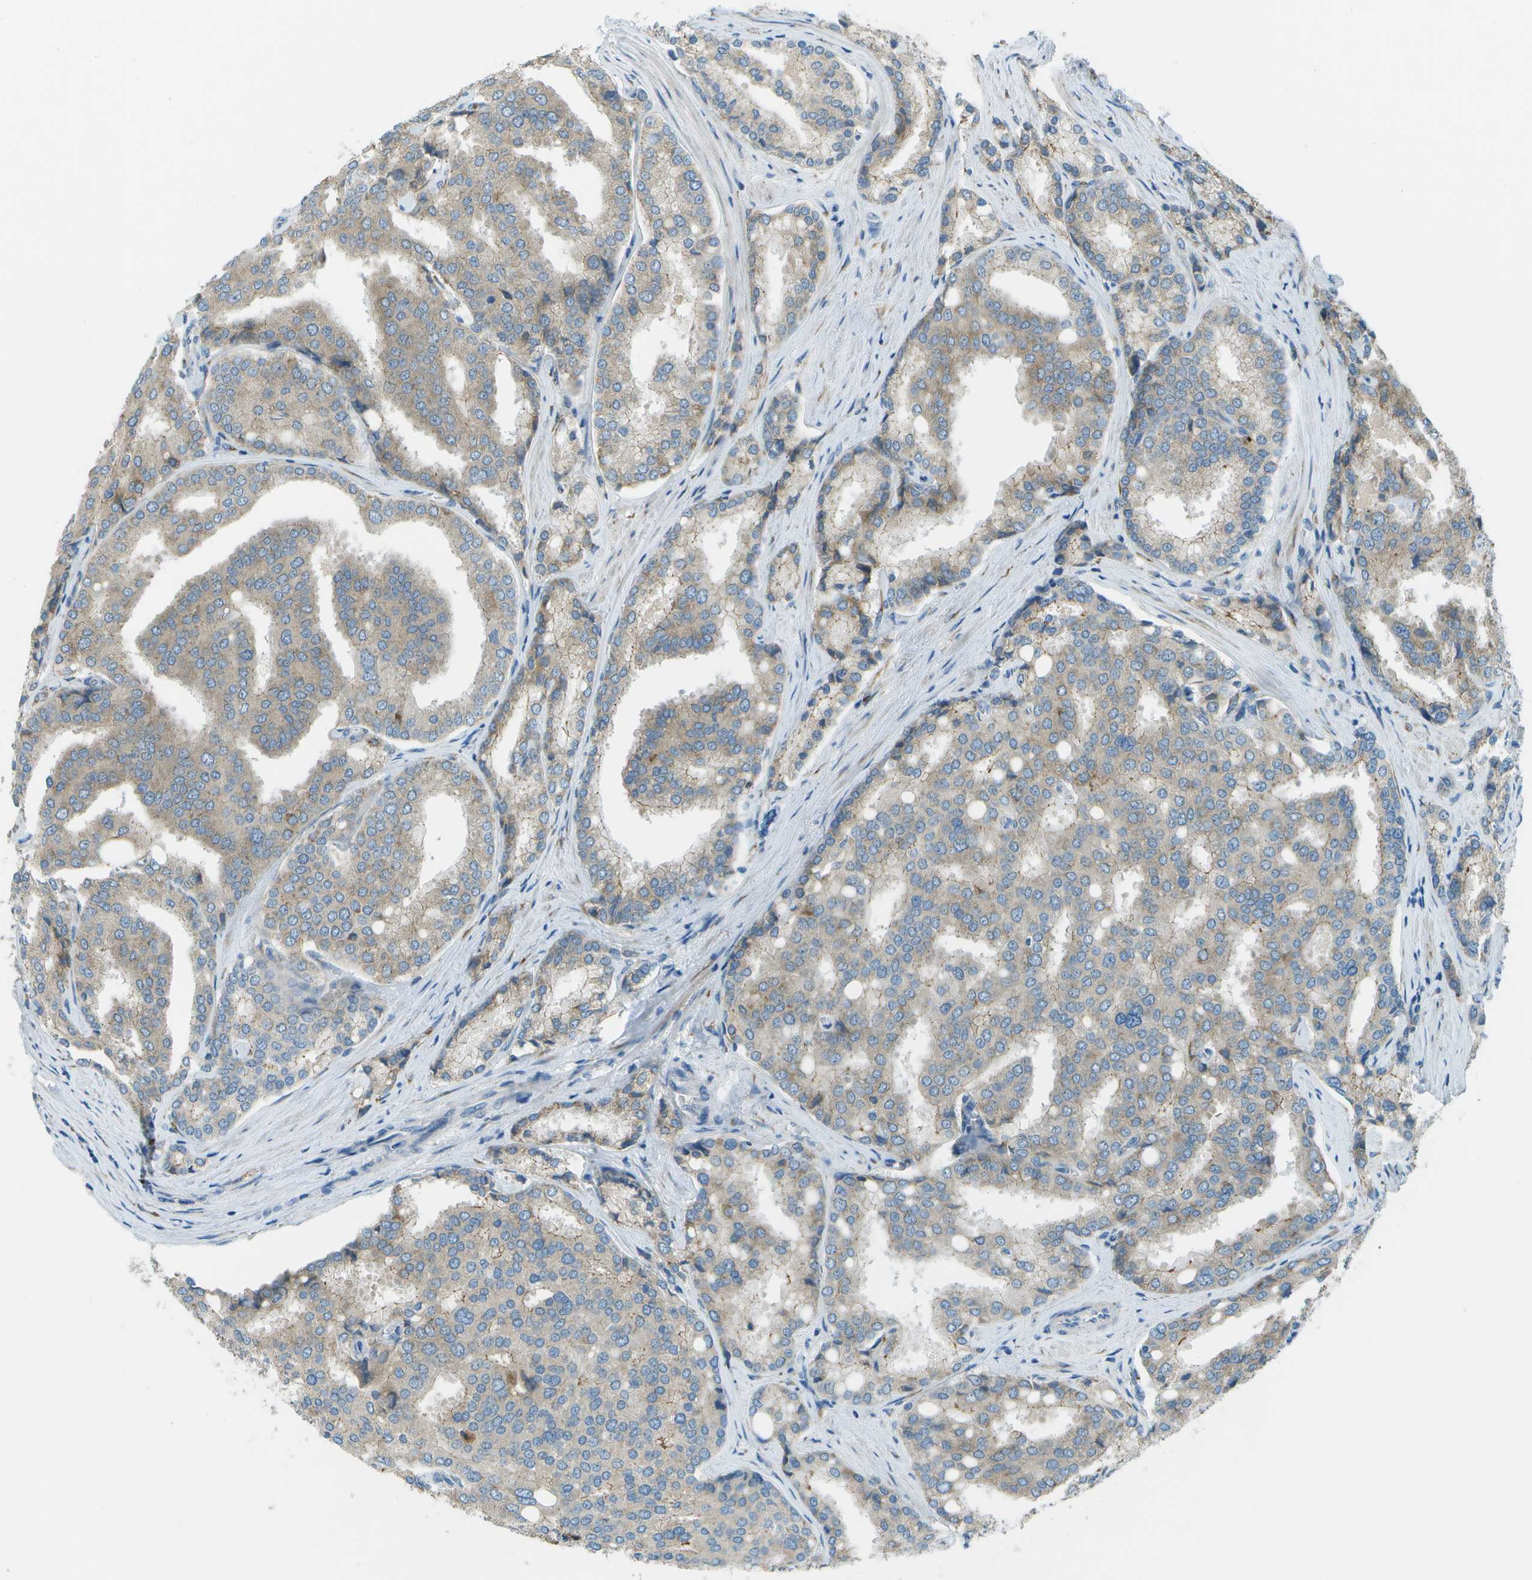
{"staining": {"intensity": "weak", "quantity": ">75%", "location": "cytoplasmic/membranous"}, "tissue": "prostate cancer", "cell_type": "Tumor cells", "image_type": "cancer", "snomed": [{"axis": "morphology", "description": "Adenocarcinoma, High grade"}, {"axis": "topography", "description": "Prostate"}], "caption": "Weak cytoplasmic/membranous protein expression is present in approximately >75% of tumor cells in prostate high-grade adenocarcinoma.", "gene": "KCTD3", "patient": {"sex": "male", "age": 50}}